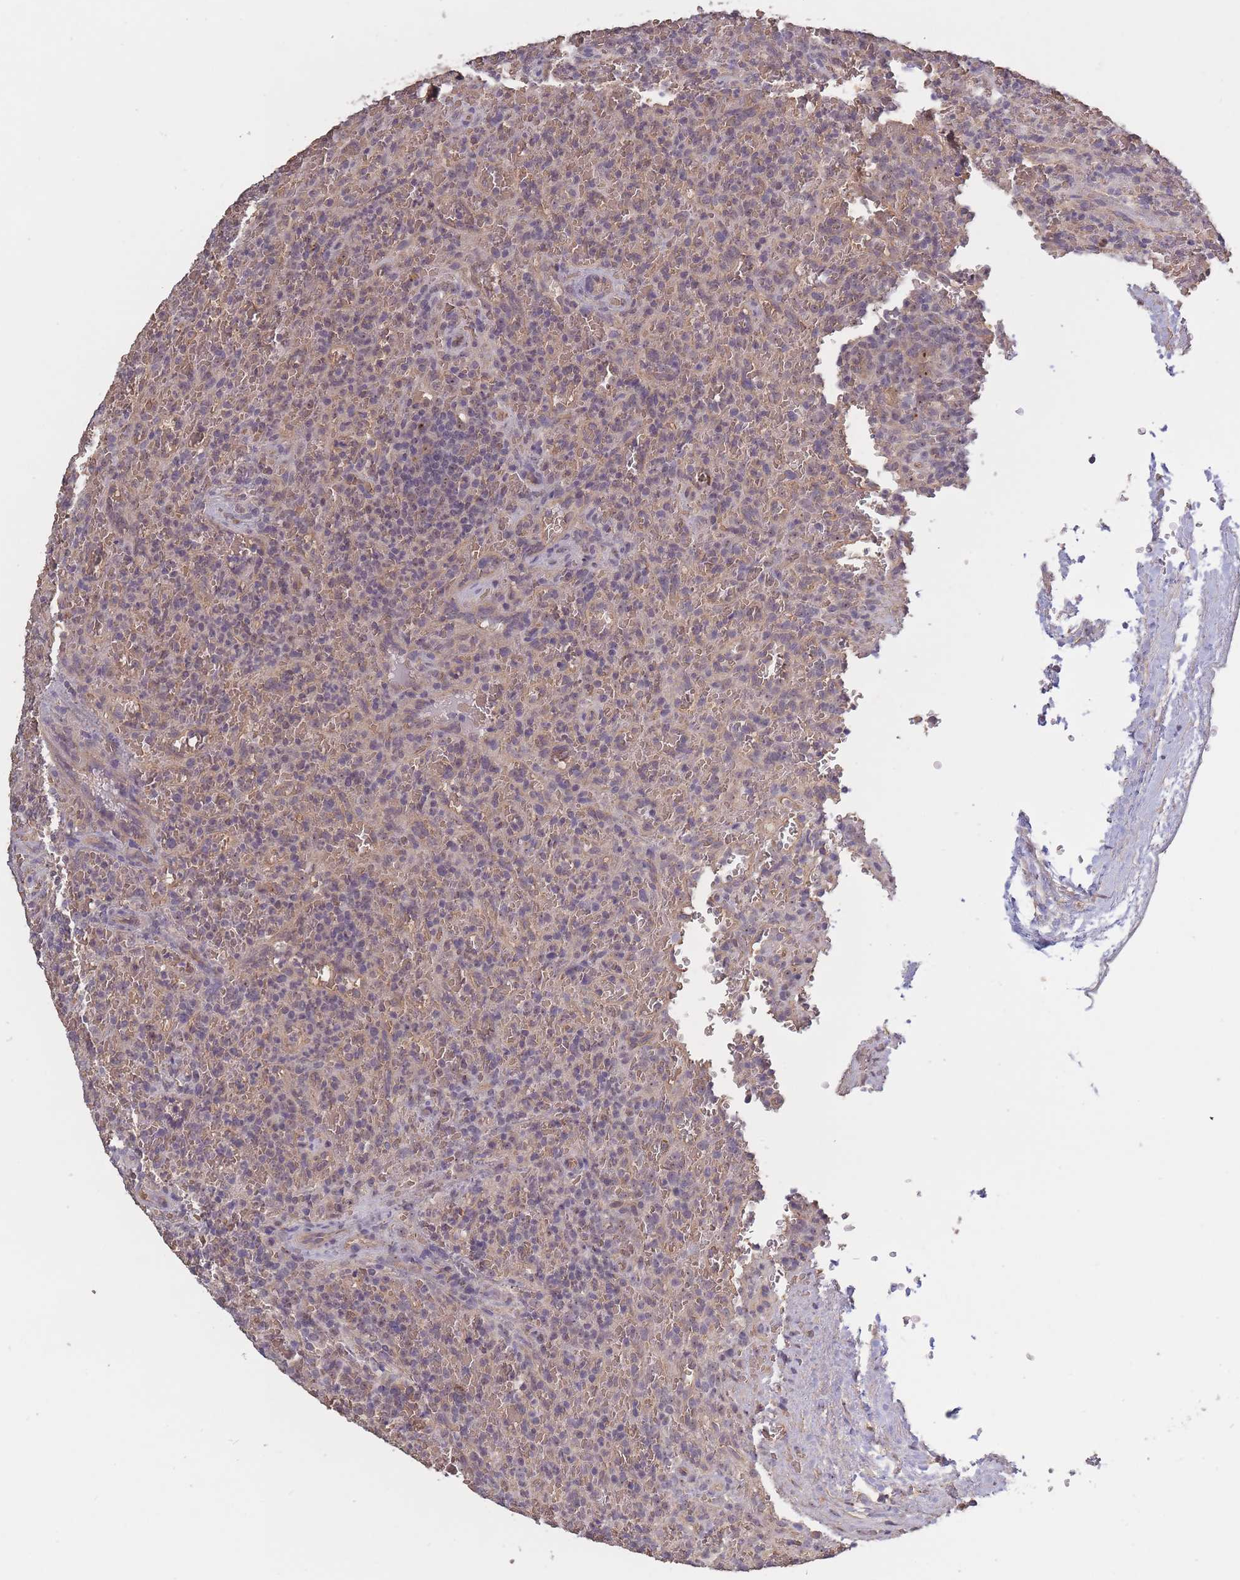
{"staining": {"intensity": "negative", "quantity": "none", "location": "none"}, "tissue": "lymphoma", "cell_type": "Tumor cells", "image_type": "cancer", "snomed": [{"axis": "morphology", "description": "Malignant lymphoma, non-Hodgkin's type, Low grade"}, {"axis": "topography", "description": "Spleen"}], "caption": "High power microscopy image of an IHC micrograph of malignant lymphoma, non-Hodgkin's type (low-grade), revealing no significant expression in tumor cells.", "gene": "KIAA1755", "patient": {"sex": "female", "age": 64}}